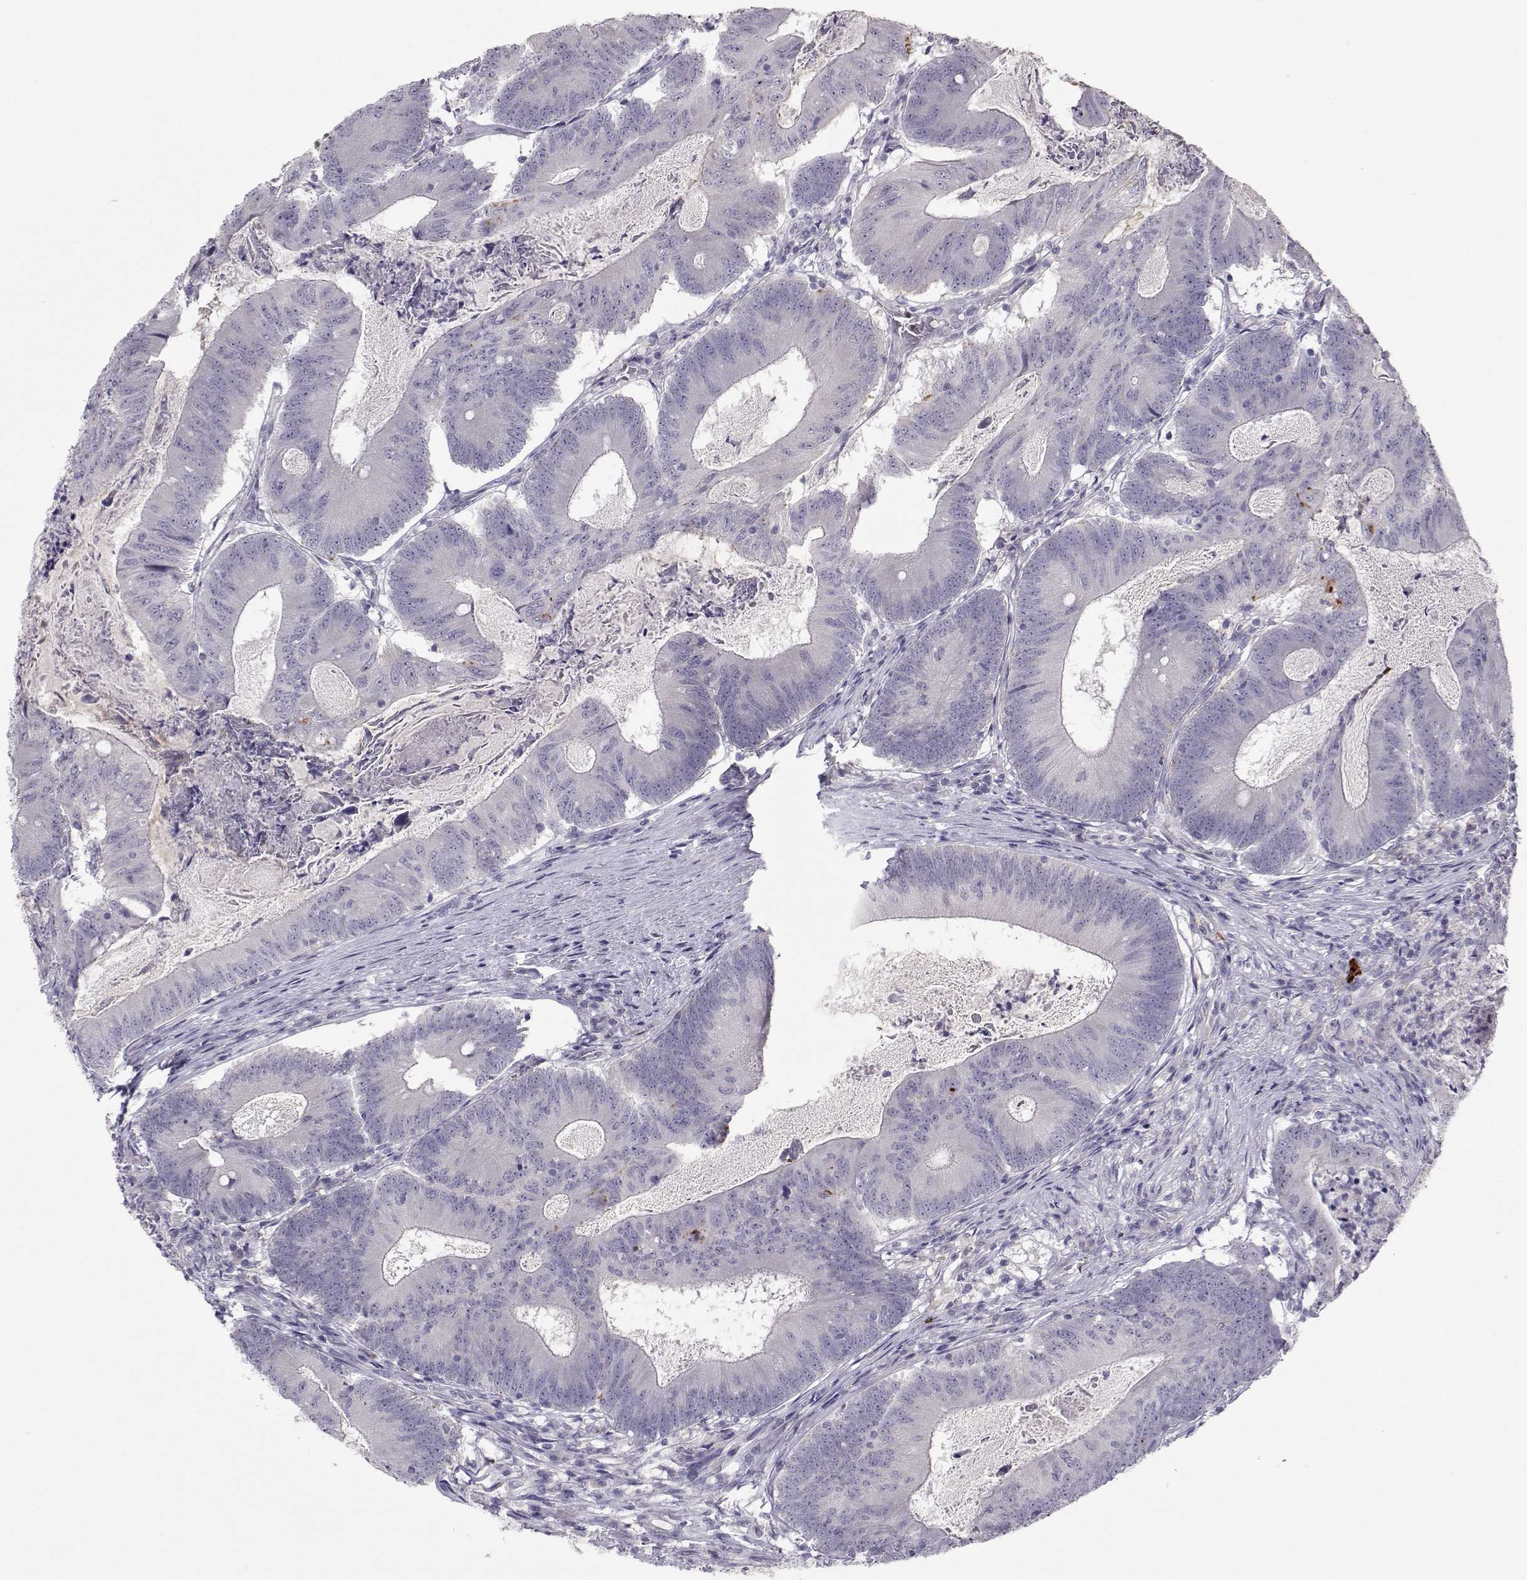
{"staining": {"intensity": "strong", "quantity": "<25%", "location": "cytoplasmic/membranous"}, "tissue": "colorectal cancer", "cell_type": "Tumor cells", "image_type": "cancer", "snomed": [{"axis": "morphology", "description": "Adenocarcinoma, NOS"}, {"axis": "topography", "description": "Colon"}], "caption": "Immunohistochemistry of human colorectal cancer (adenocarcinoma) reveals medium levels of strong cytoplasmic/membranous expression in approximately <25% of tumor cells.", "gene": "NPVF", "patient": {"sex": "female", "age": 70}}